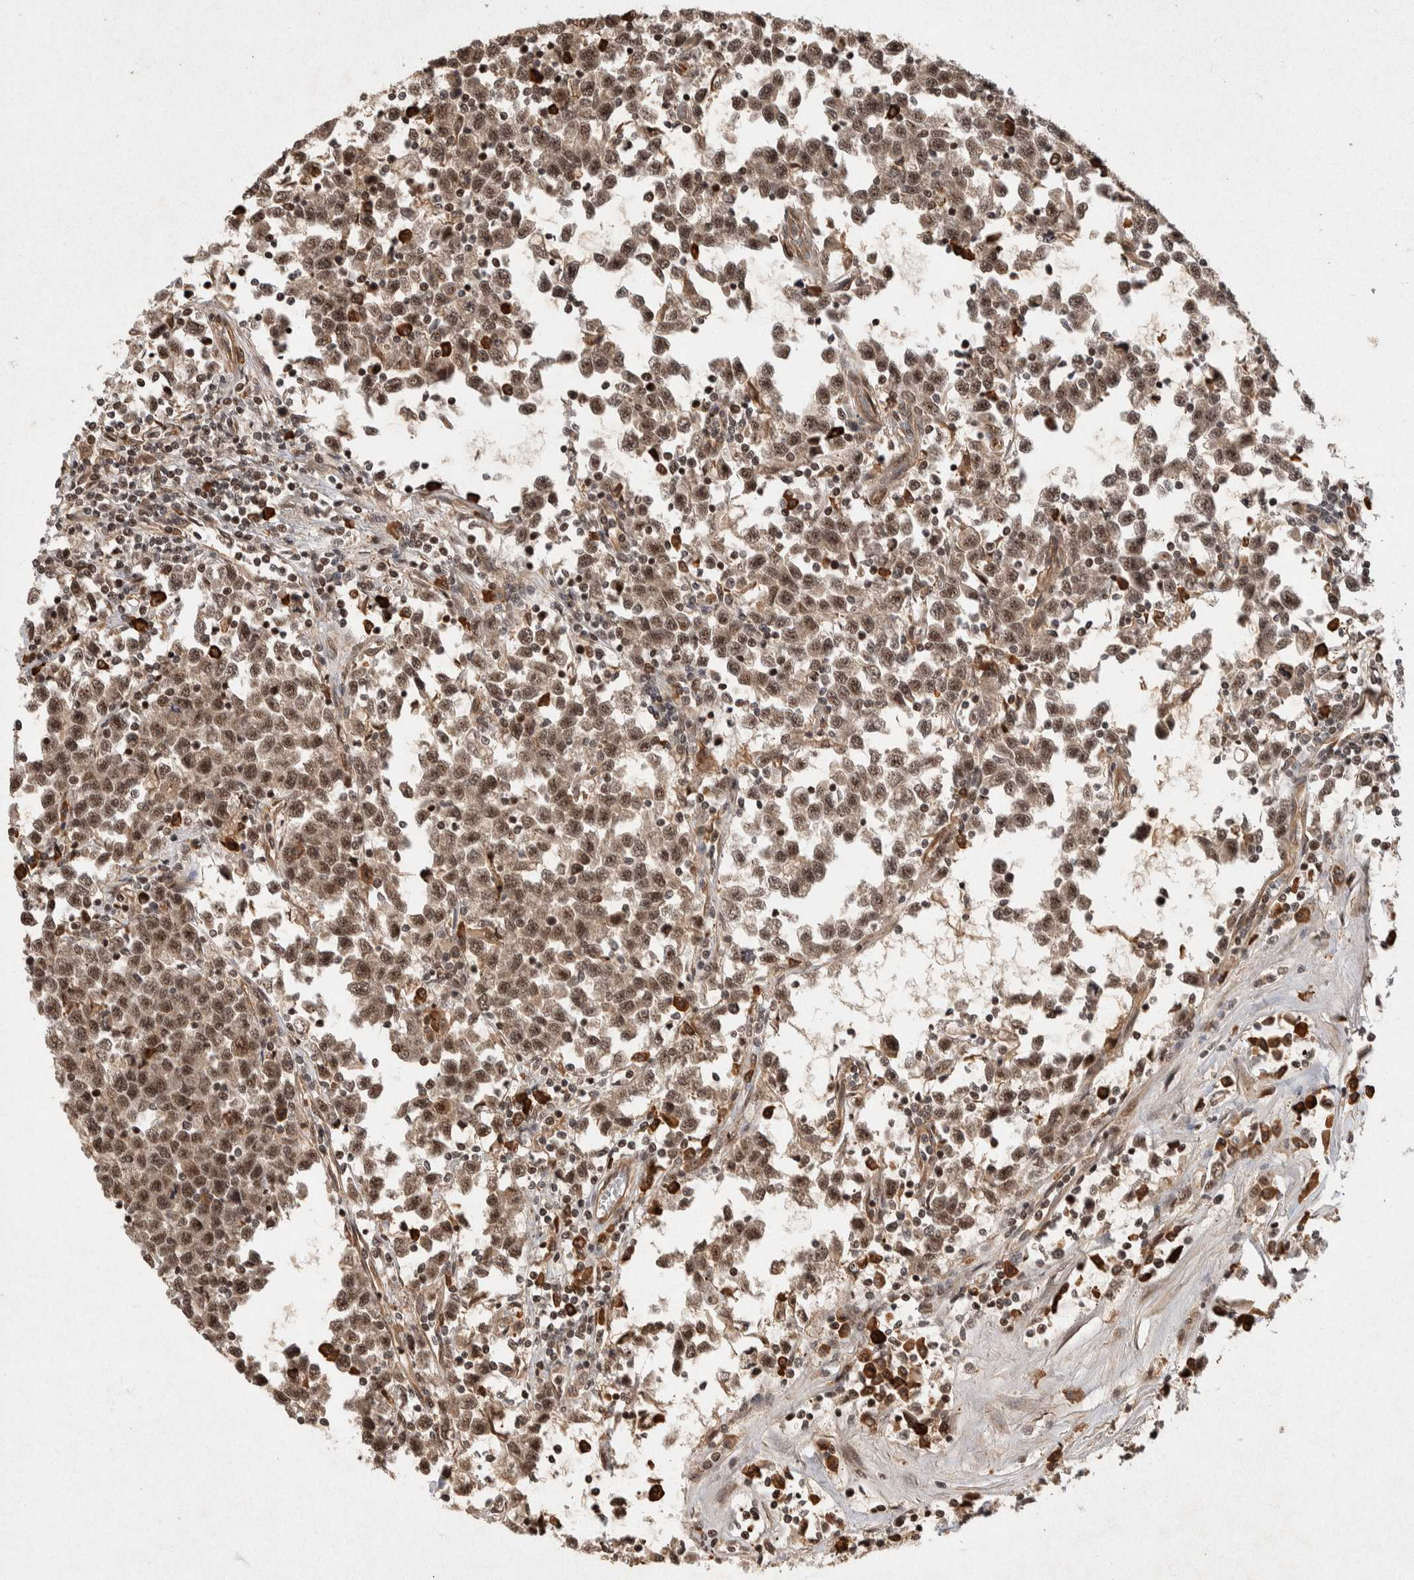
{"staining": {"intensity": "moderate", "quantity": ">75%", "location": "cytoplasmic/membranous,nuclear"}, "tissue": "testis cancer", "cell_type": "Tumor cells", "image_type": "cancer", "snomed": [{"axis": "morphology", "description": "Seminoma, NOS"}, {"axis": "topography", "description": "Testis"}], "caption": "Immunohistochemistry (IHC) photomicrograph of neoplastic tissue: testis cancer stained using immunohistochemistry displays medium levels of moderate protein expression localized specifically in the cytoplasmic/membranous and nuclear of tumor cells, appearing as a cytoplasmic/membranous and nuclear brown color.", "gene": "TOR1B", "patient": {"sex": "male", "age": 43}}